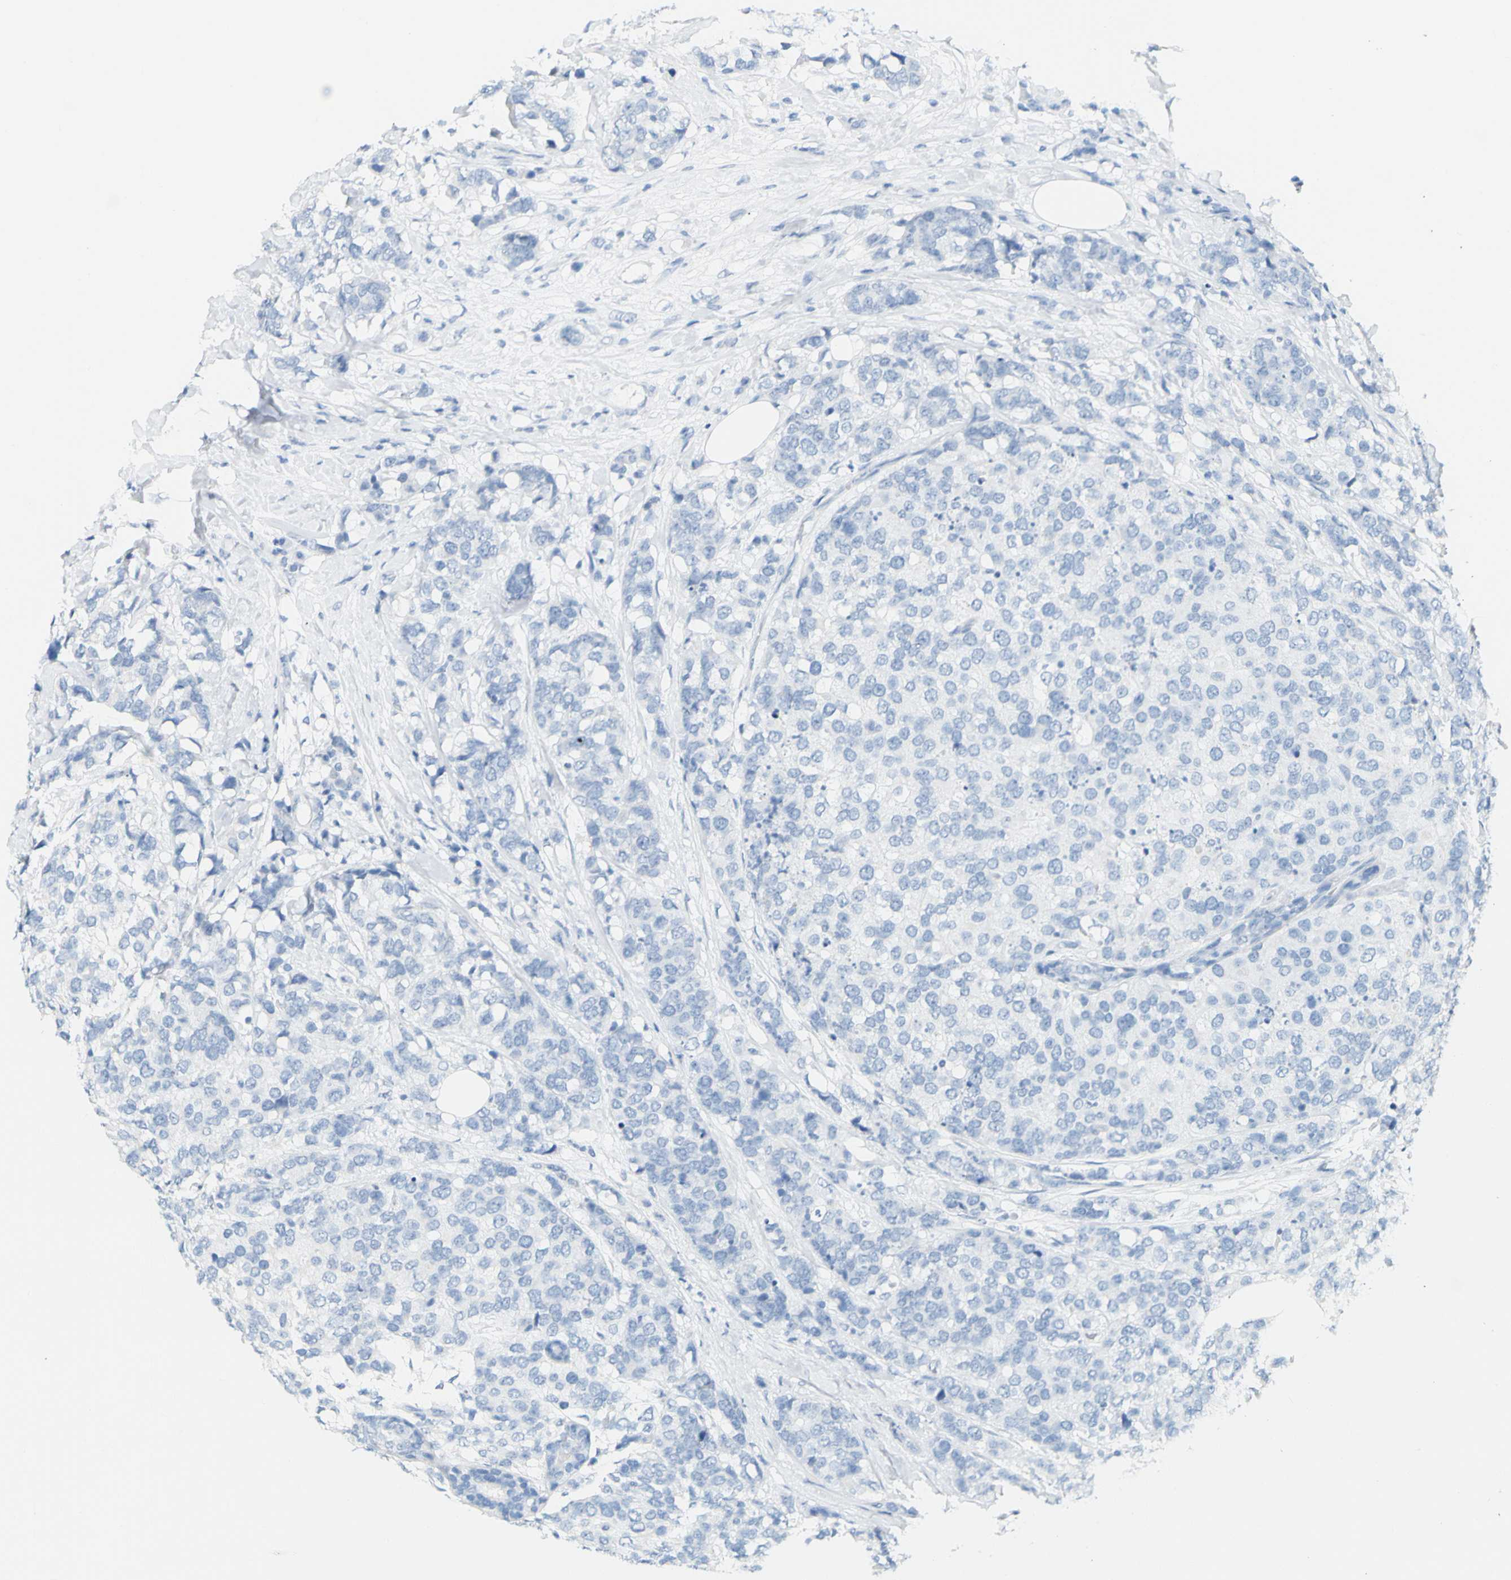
{"staining": {"intensity": "negative", "quantity": "none", "location": "none"}, "tissue": "breast cancer", "cell_type": "Tumor cells", "image_type": "cancer", "snomed": [{"axis": "morphology", "description": "Lobular carcinoma"}, {"axis": "topography", "description": "Breast"}], "caption": "Histopathology image shows no protein positivity in tumor cells of breast cancer tissue.", "gene": "OPN1SW", "patient": {"sex": "female", "age": 59}}